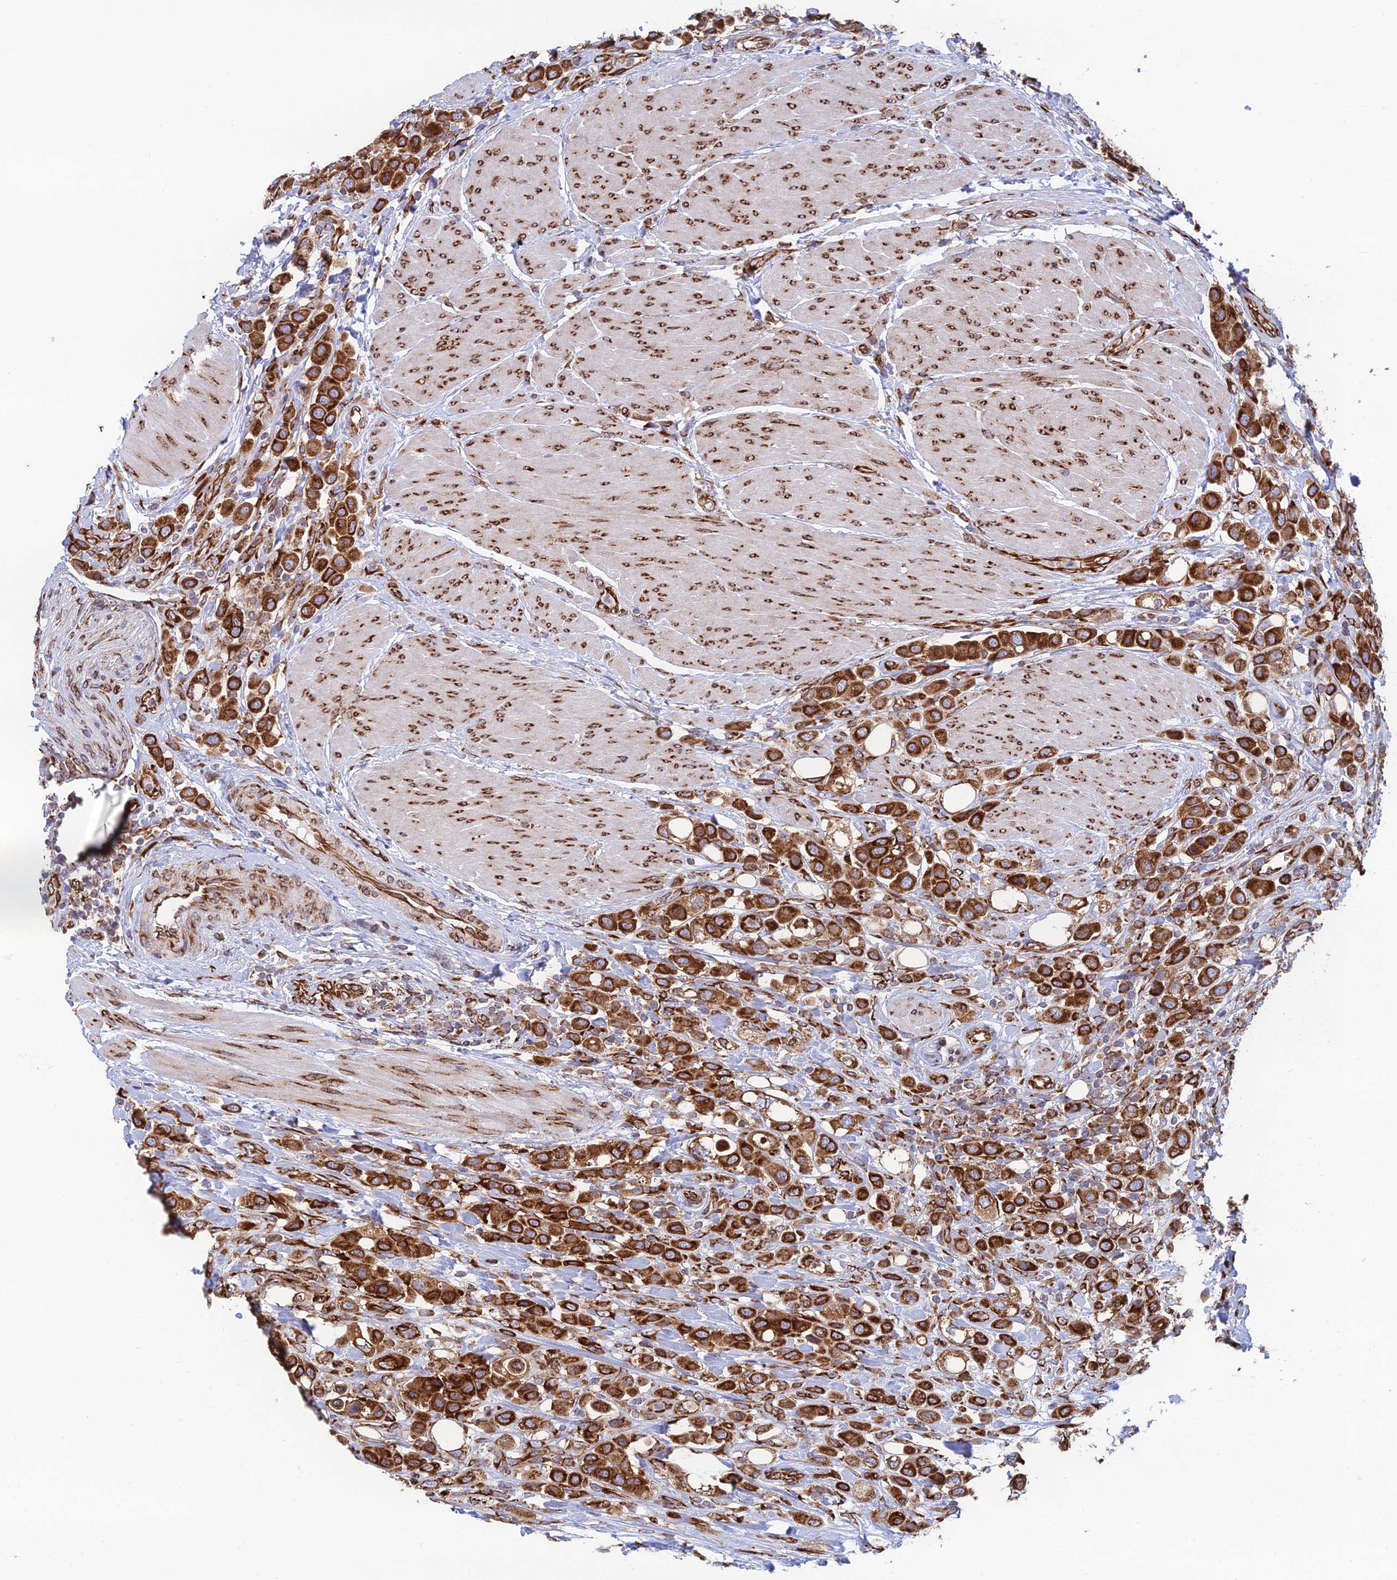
{"staining": {"intensity": "strong", "quantity": ">75%", "location": "cytoplasmic/membranous"}, "tissue": "urothelial cancer", "cell_type": "Tumor cells", "image_type": "cancer", "snomed": [{"axis": "morphology", "description": "Urothelial carcinoma, High grade"}, {"axis": "topography", "description": "Urinary bladder"}], "caption": "Human high-grade urothelial carcinoma stained for a protein (brown) exhibits strong cytoplasmic/membranous positive expression in approximately >75% of tumor cells.", "gene": "CCDC69", "patient": {"sex": "male", "age": 50}}